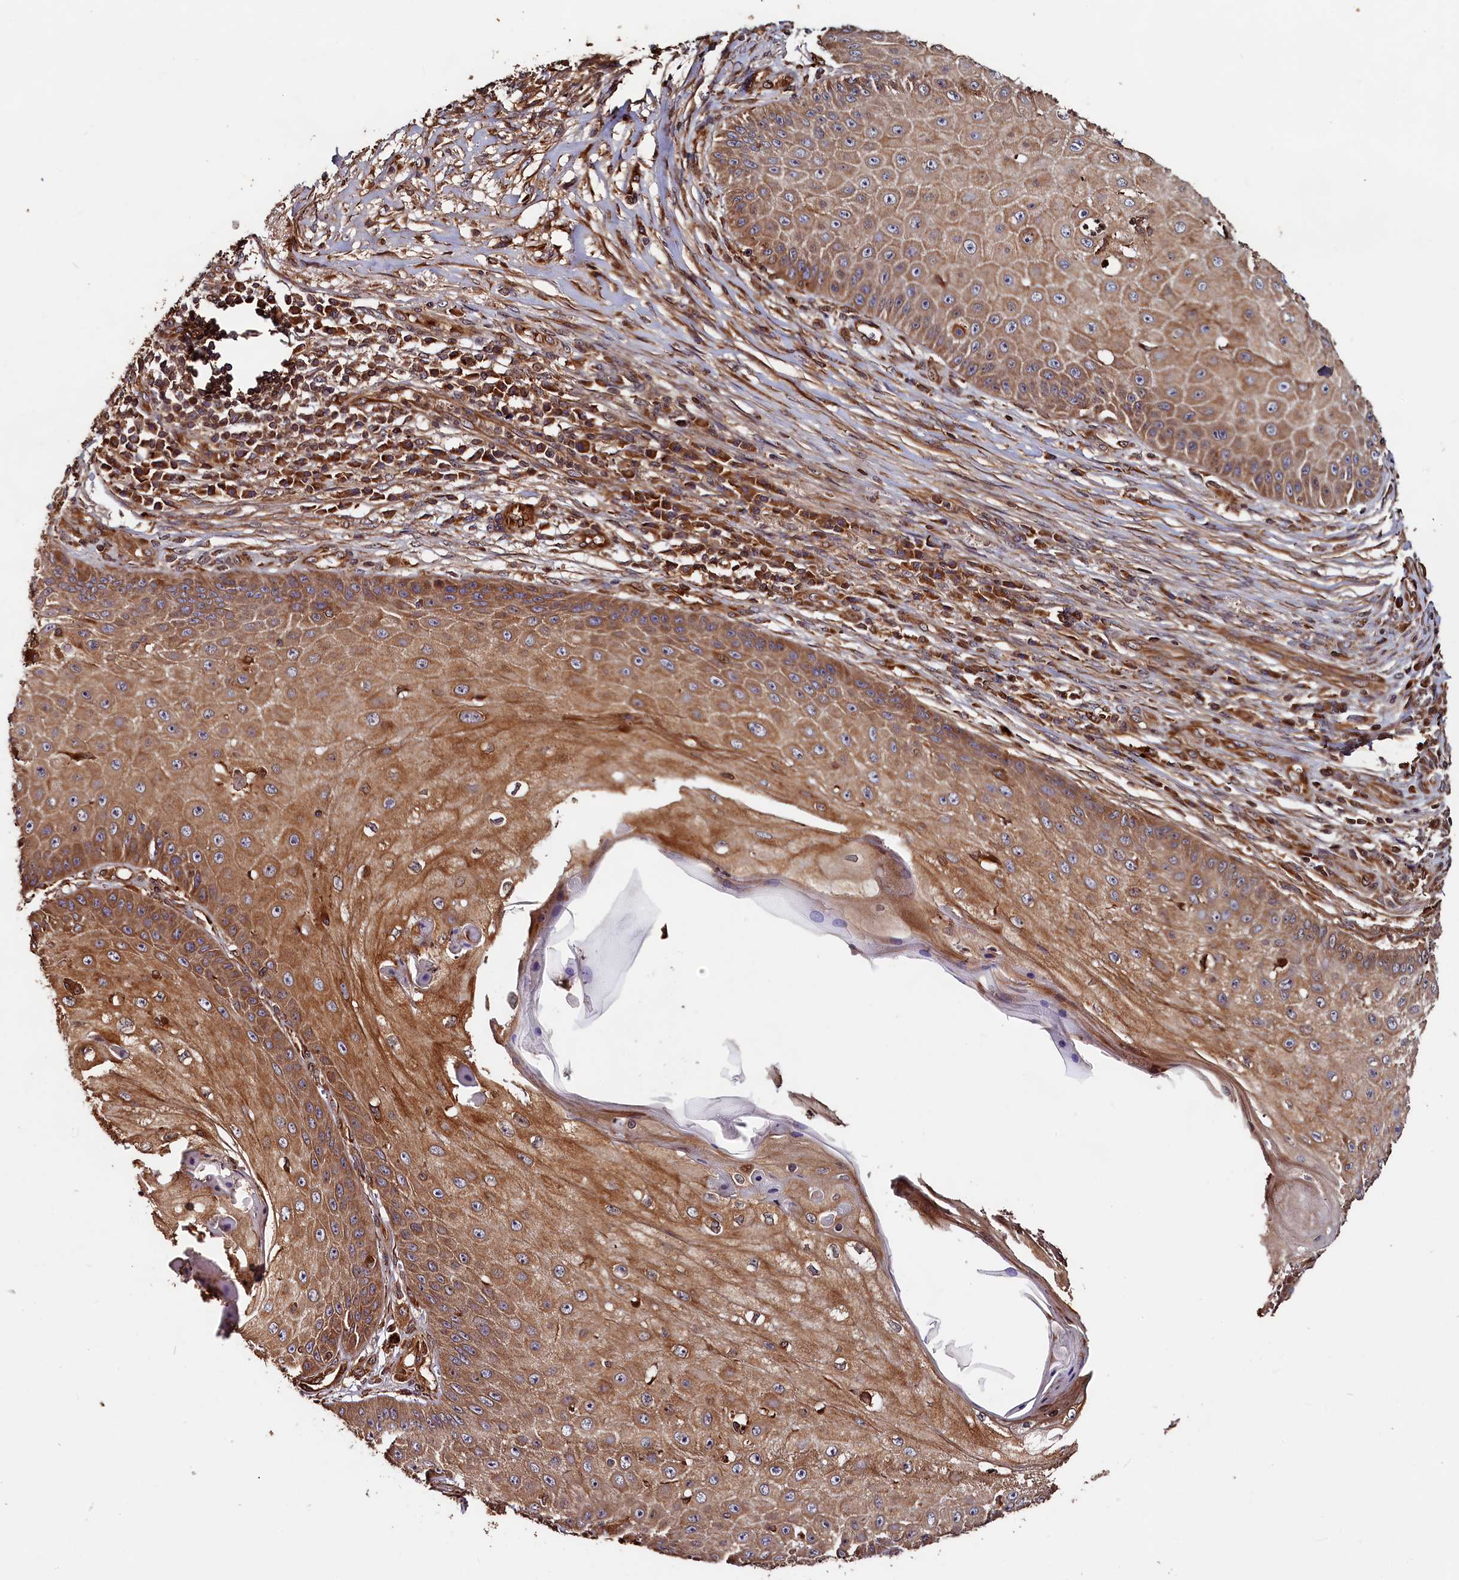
{"staining": {"intensity": "strong", "quantity": ">75%", "location": "cytoplasmic/membranous"}, "tissue": "skin cancer", "cell_type": "Tumor cells", "image_type": "cancer", "snomed": [{"axis": "morphology", "description": "Squamous cell carcinoma, NOS"}, {"axis": "topography", "description": "Skin"}], "caption": "Skin cancer stained with a protein marker exhibits strong staining in tumor cells.", "gene": "HMOX2", "patient": {"sex": "male", "age": 70}}